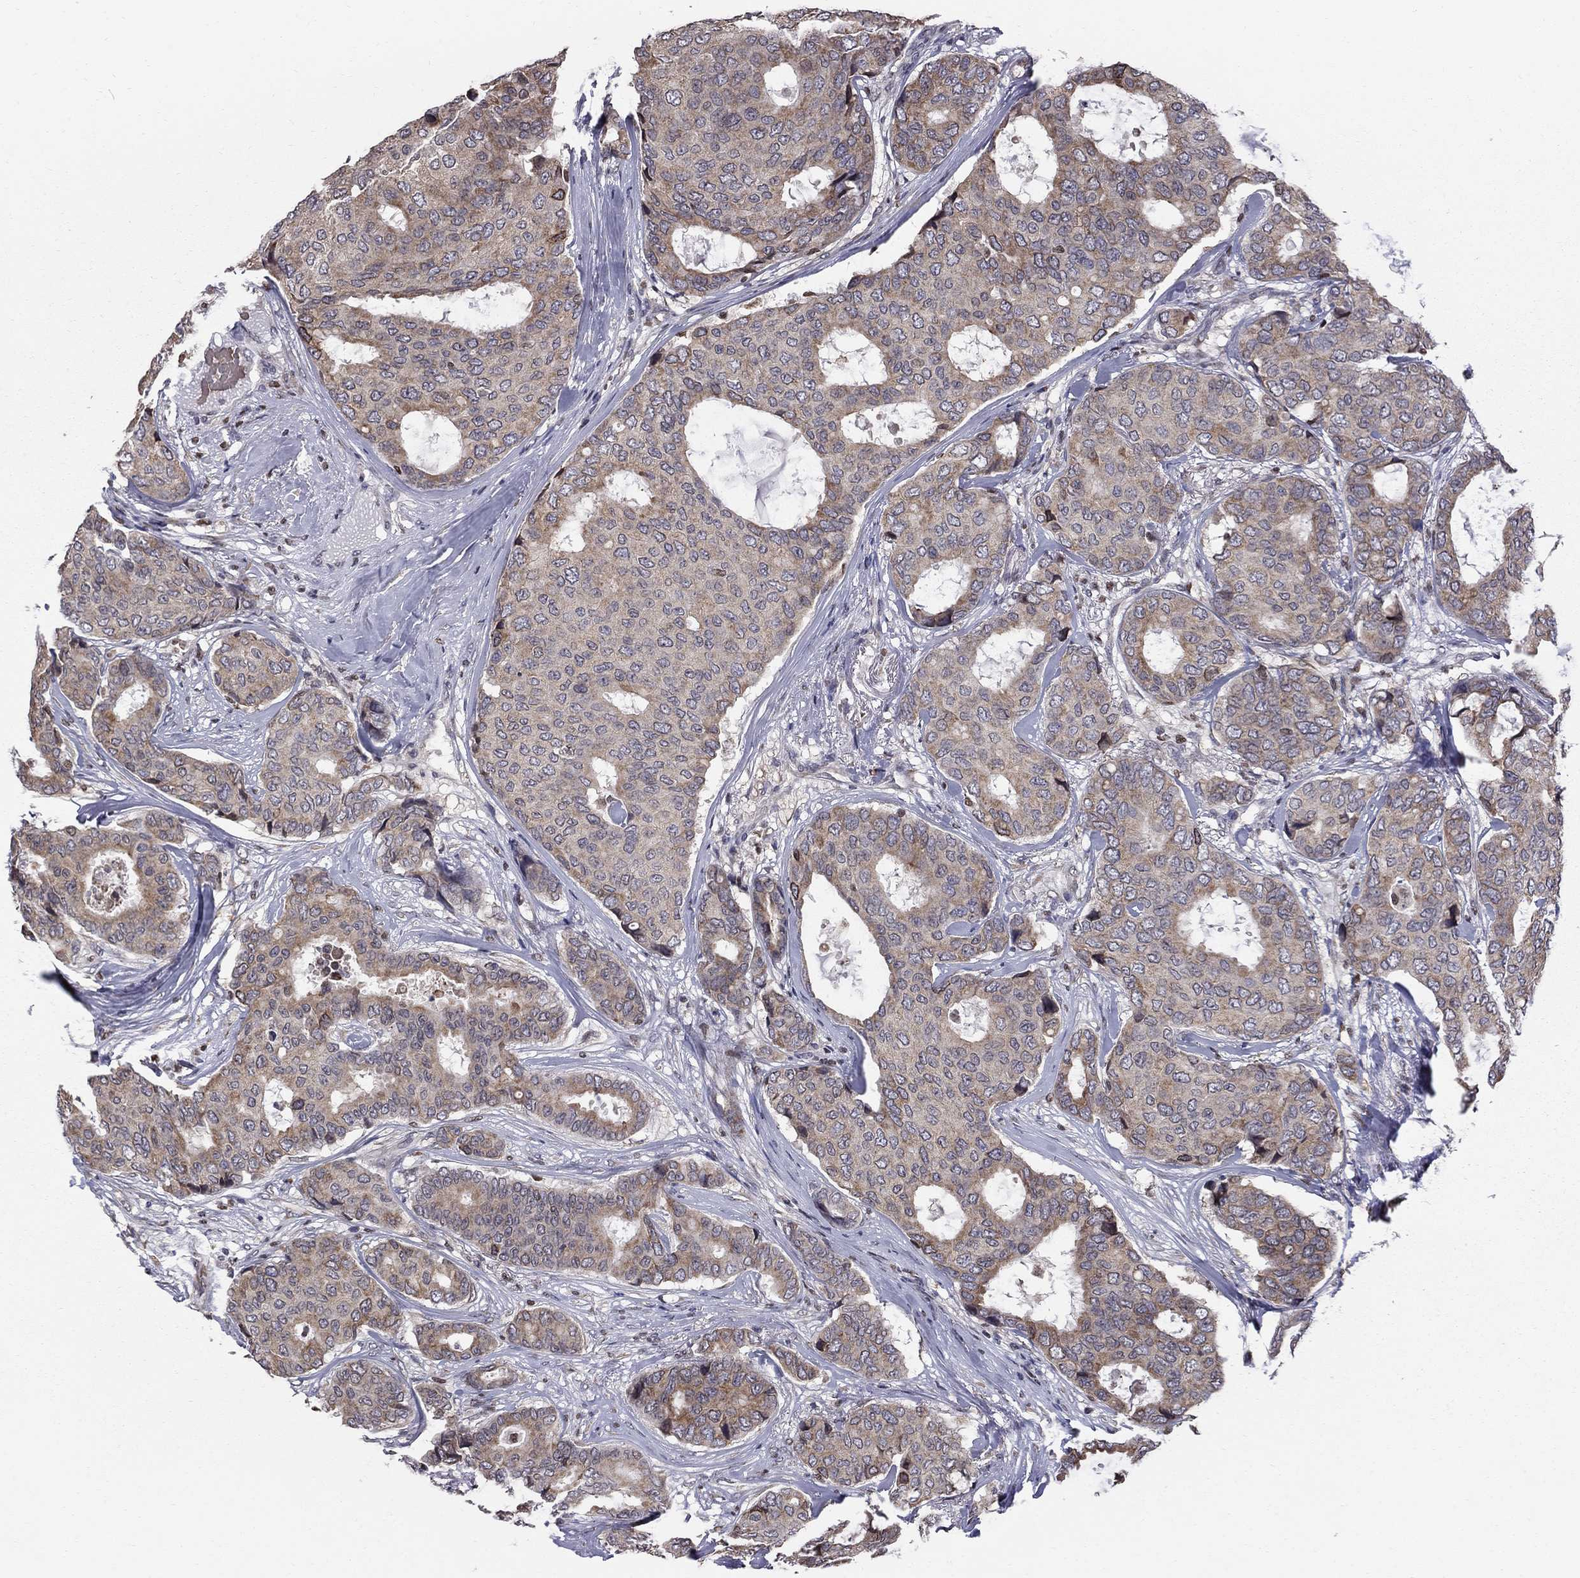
{"staining": {"intensity": "weak", "quantity": "25%-75%", "location": "cytoplasmic/membranous"}, "tissue": "breast cancer", "cell_type": "Tumor cells", "image_type": "cancer", "snomed": [{"axis": "morphology", "description": "Duct carcinoma"}, {"axis": "topography", "description": "Breast"}], "caption": "Immunohistochemistry of breast intraductal carcinoma reveals low levels of weak cytoplasmic/membranous expression in approximately 25%-75% of tumor cells.", "gene": "HSPB2", "patient": {"sex": "female", "age": 75}}